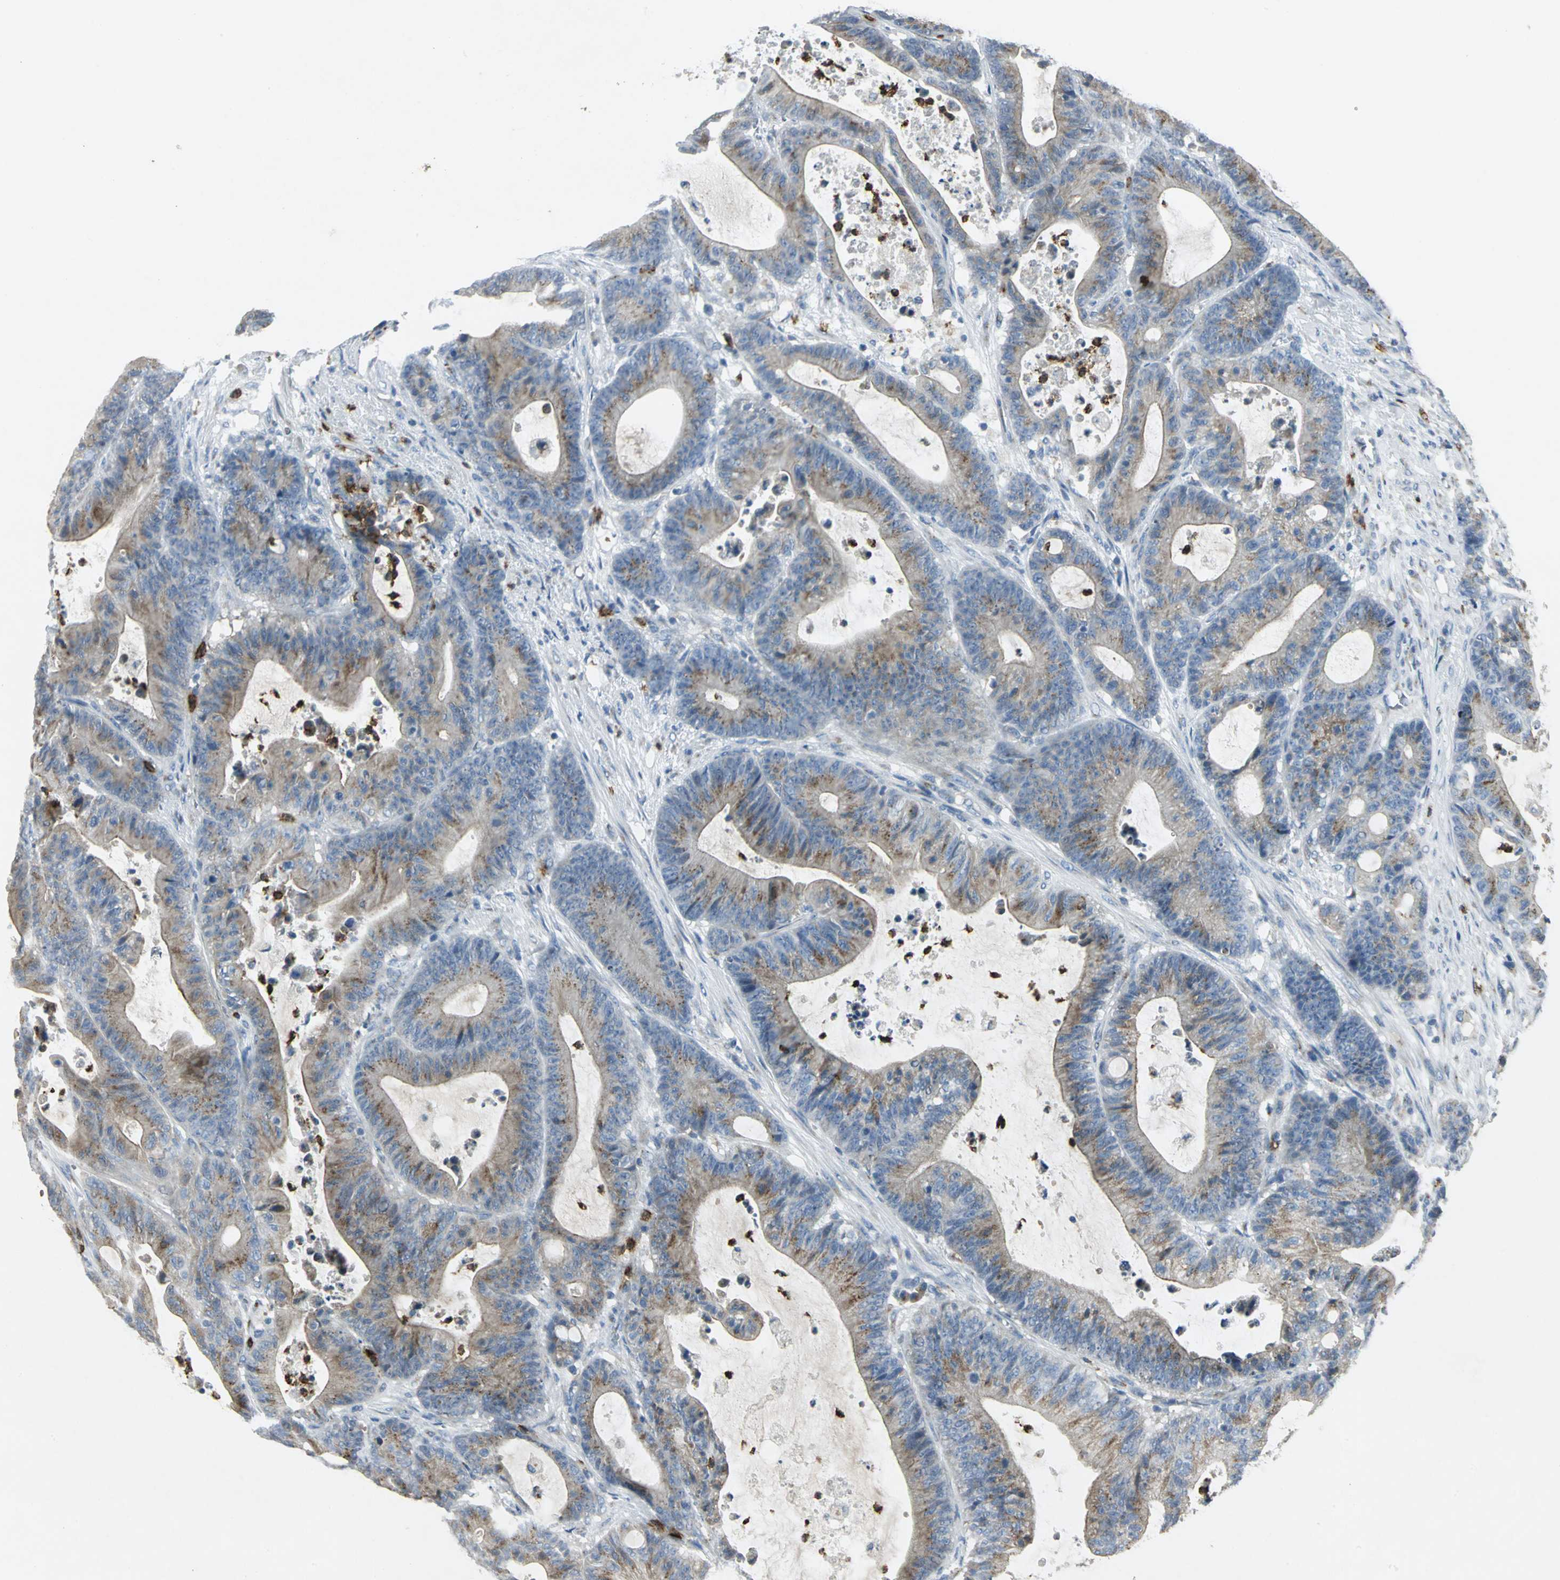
{"staining": {"intensity": "moderate", "quantity": "25%-75%", "location": "cytoplasmic/membranous"}, "tissue": "colorectal cancer", "cell_type": "Tumor cells", "image_type": "cancer", "snomed": [{"axis": "morphology", "description": "Adenocarcinoma, NOS"}, {"axis": "topography", "description": "Colon"}], "caption": "Immunohistochemical staining of colorectal cancer (adenocarcinoma) exhibits moderate cytoplasmic/membranous protein expression in about 25%-75% of tumor cells.", "gene": "TM9SF2", "patient": {"sex": "female", "age": 84}}